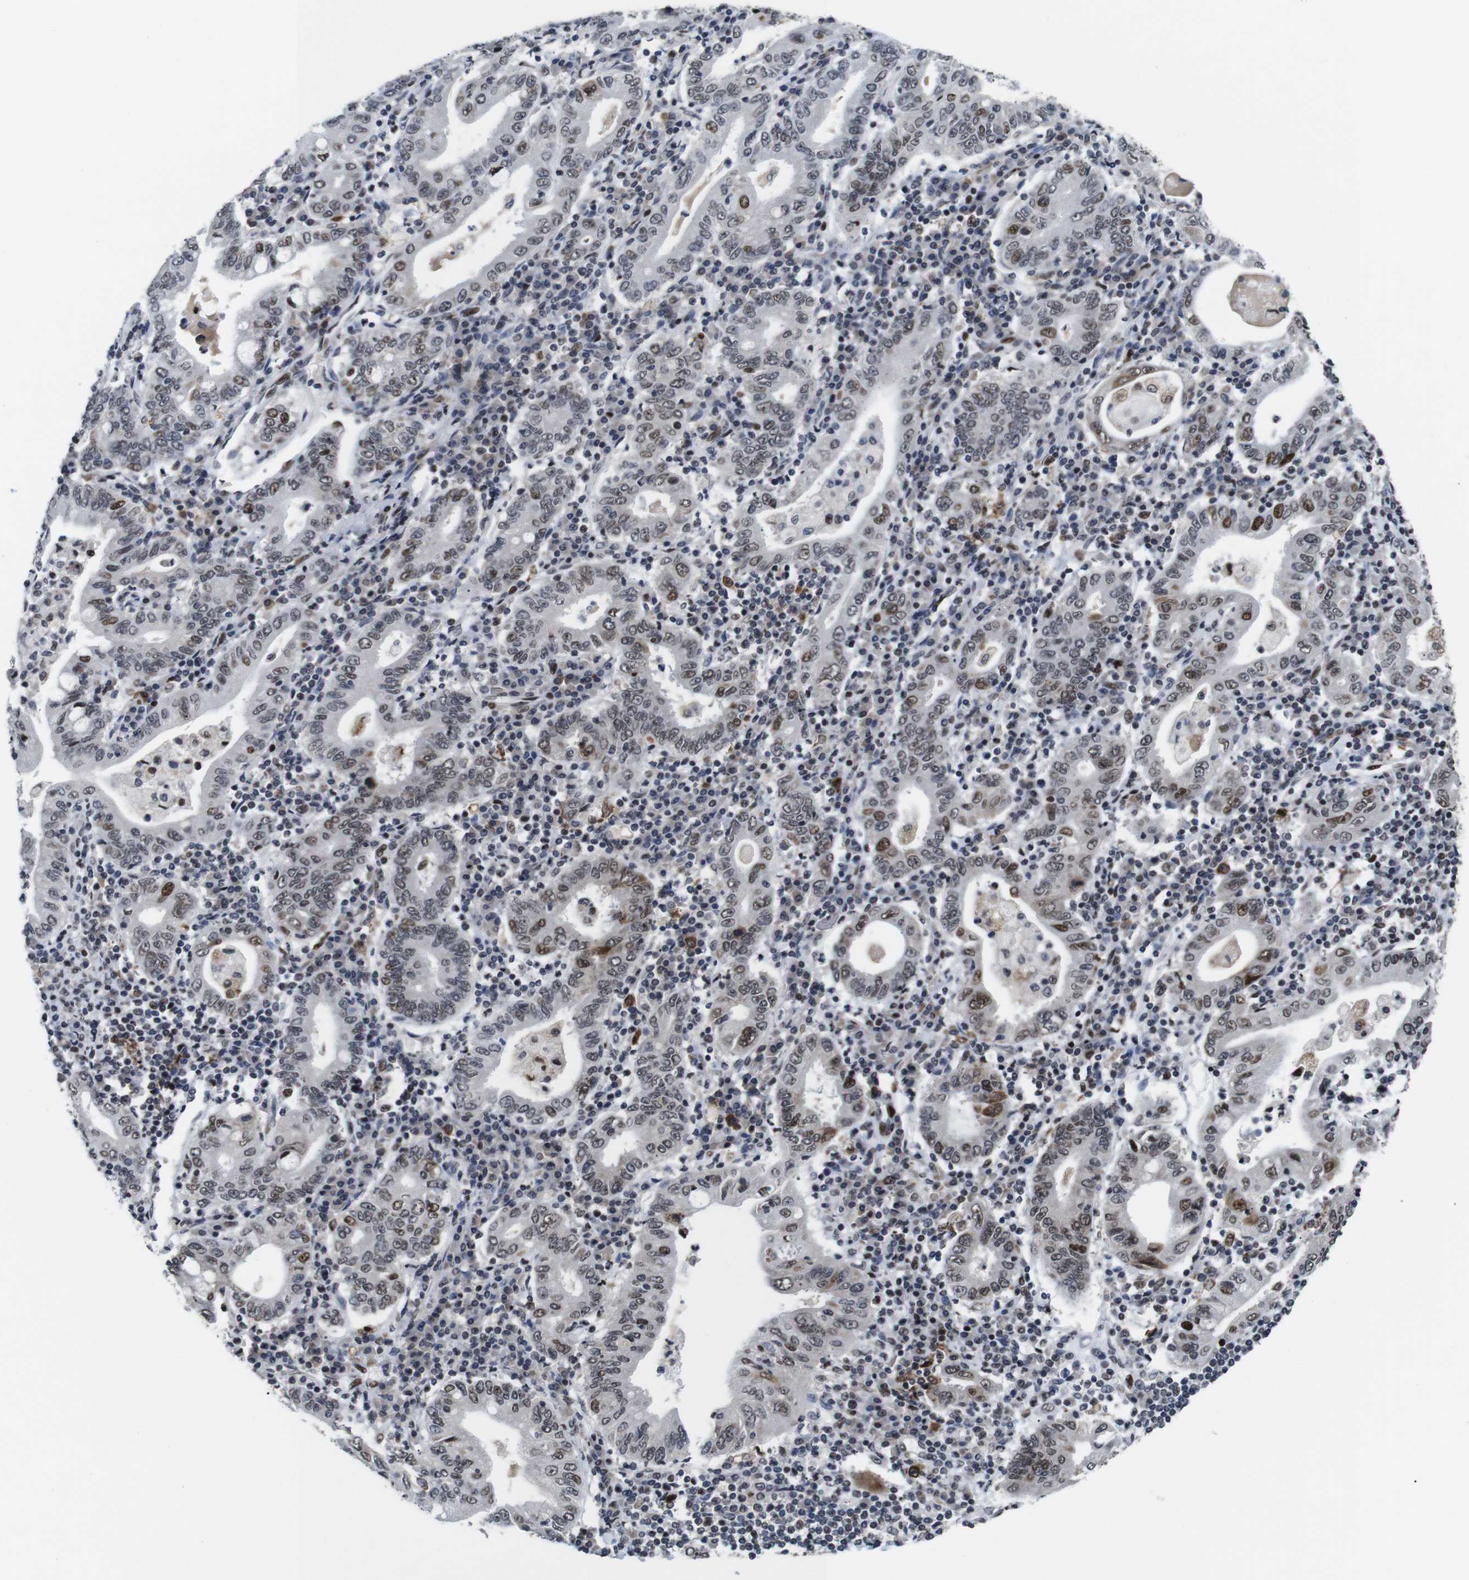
{"staining": {"intensity": "moderate", "quantity": "<25%", "location": "nuclear"}, "tissue": "stomach cancer", "cell_type": "Tumor cells", "image_type": "cancer", "snomed": [{"axis": "morphology", "description": "Normal tissue, NOS"}, {"axis": "morphology", "description": "Adenocarcinoma, NOS"}, {"axis": "topography", "description": "Esophagus"}, {"axis": "topography", "description": "Stomach, upper"}, {"axis": "topography", "description": "Peripheral nerve tissue"}], "caption": "Adenocarcinoma (stomach) stained for a protein exhibits moderate nuclear positivity in tumor cells. Ihc stains the protein in brown and the nuclei are stained blue.", "gene": "EIF4G1", "patient": {"sex": "male", "age": 62}}